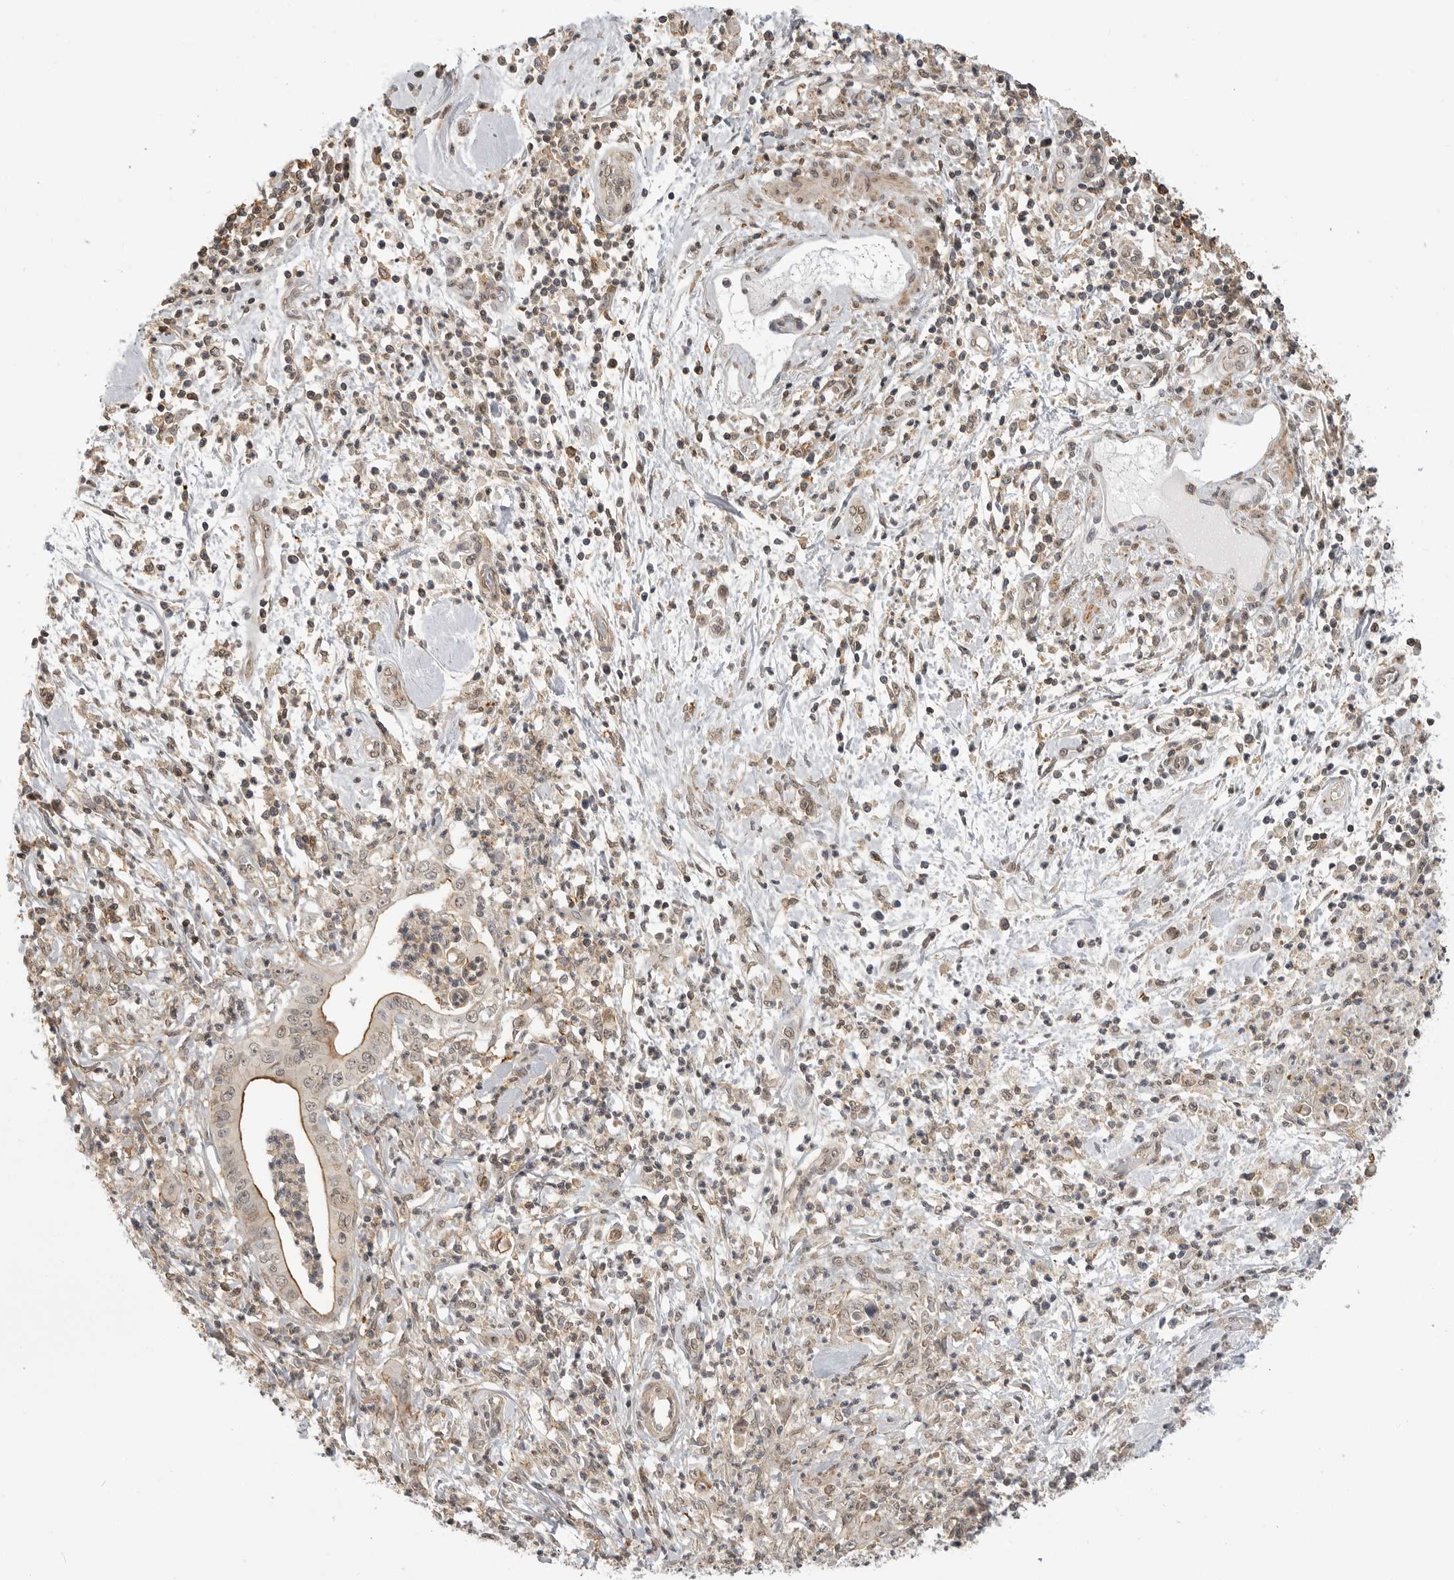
{"staining": {"intensity": "moderate", "quantity": "<25%", "location": "cytoplasmic/membranous"}, "tissue": "pancreatic cancer", "cell_type": "Tumor cells", "image_type": "cancer", "snomed": [{"axis": "morphology", "description": "Adenocarcinoma, NOS"}, {"axis": "topography", "description": "Pancreas"}], "caption": "Protein analysis of adenocarcinoma (pancreatic) tissue exhibits moderate cytoplasmic/membranous expression in approximately <25% of tumor cells.", "gene": "GPC2", "patient": {"sex": "male", "age": 69}}